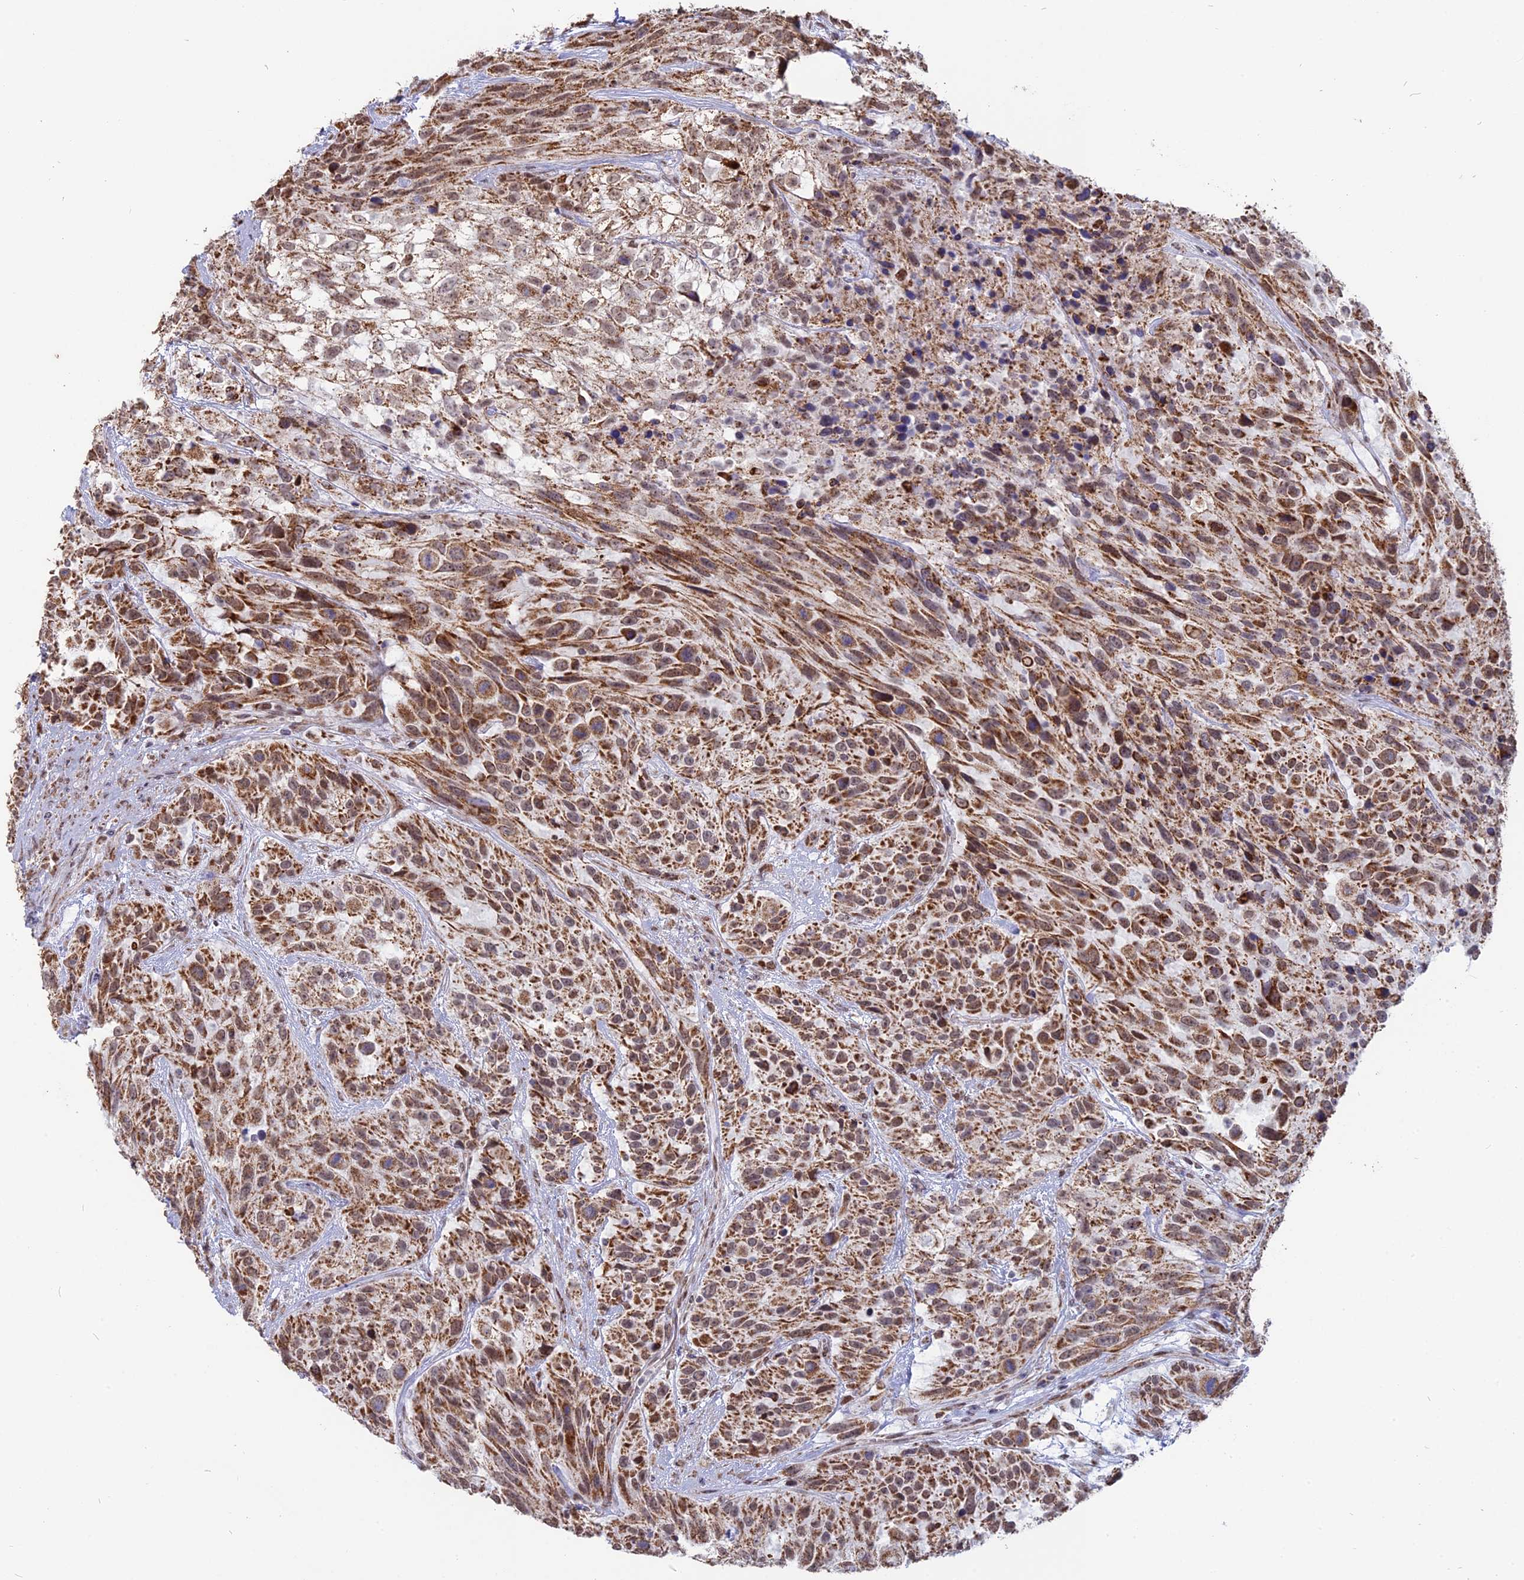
{"staining": {"intensity": "moderate", "quantity": ">75%", "location": "cytoplasmic/membranous"}, "tissue": "urothelial cancer", "cell_type": "Tumor cells", "image_type": "cancer", "snomed": [{"axis": "morphology", "description": "Urothelial carcinoma, High grade"}, {"axis": "topography", "description": "Urinary bladder"}], "caption": "A histopathology image of urothelial cancer stained for a protein displays moderate cytoplasmic/membranous brown staining in tumor cells. (IHC, brightfield microscopy, high magnification).", "gene": "ARHGAP40", "patient": {"sex": "female", "age": 70}}